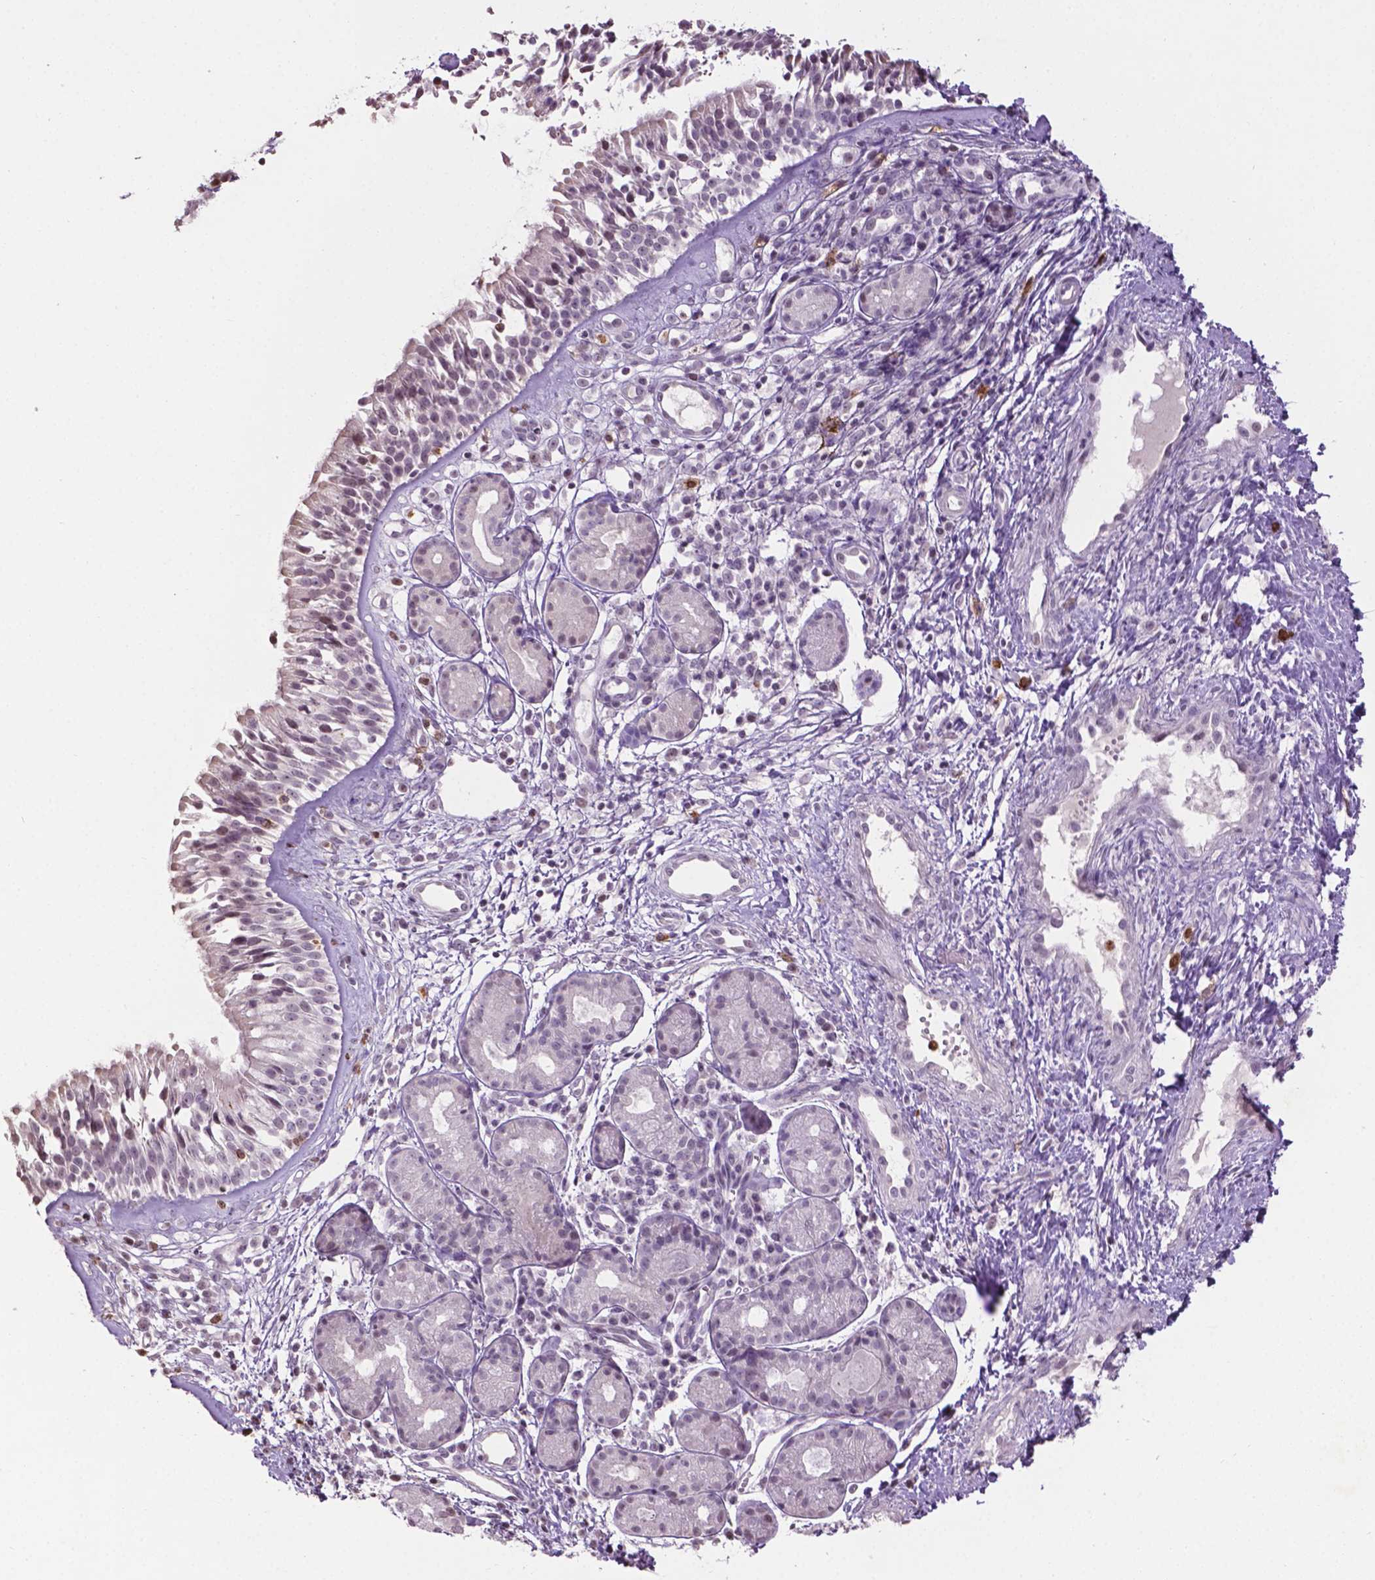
{"staining": {"intensity": "weak", "quantity": "<25%", "location": "nuclear"}, "tissue": "nasopharynx", "cell_type": "Respiratory epithelial cells", "image_type": "normal", "snomed": [{"axis": "morphology", "description": "Normal tissue, NOS"}, {"axis": "topography", "description": "Nasopharynx"}], "caption": "Immunohistochemical staining of unremarkable human nasopharynx demonstrates no significant staining in respiratory epithelial cells.", "gene": "NTNG2", "patient": {"sex": "male", "age": 58}}